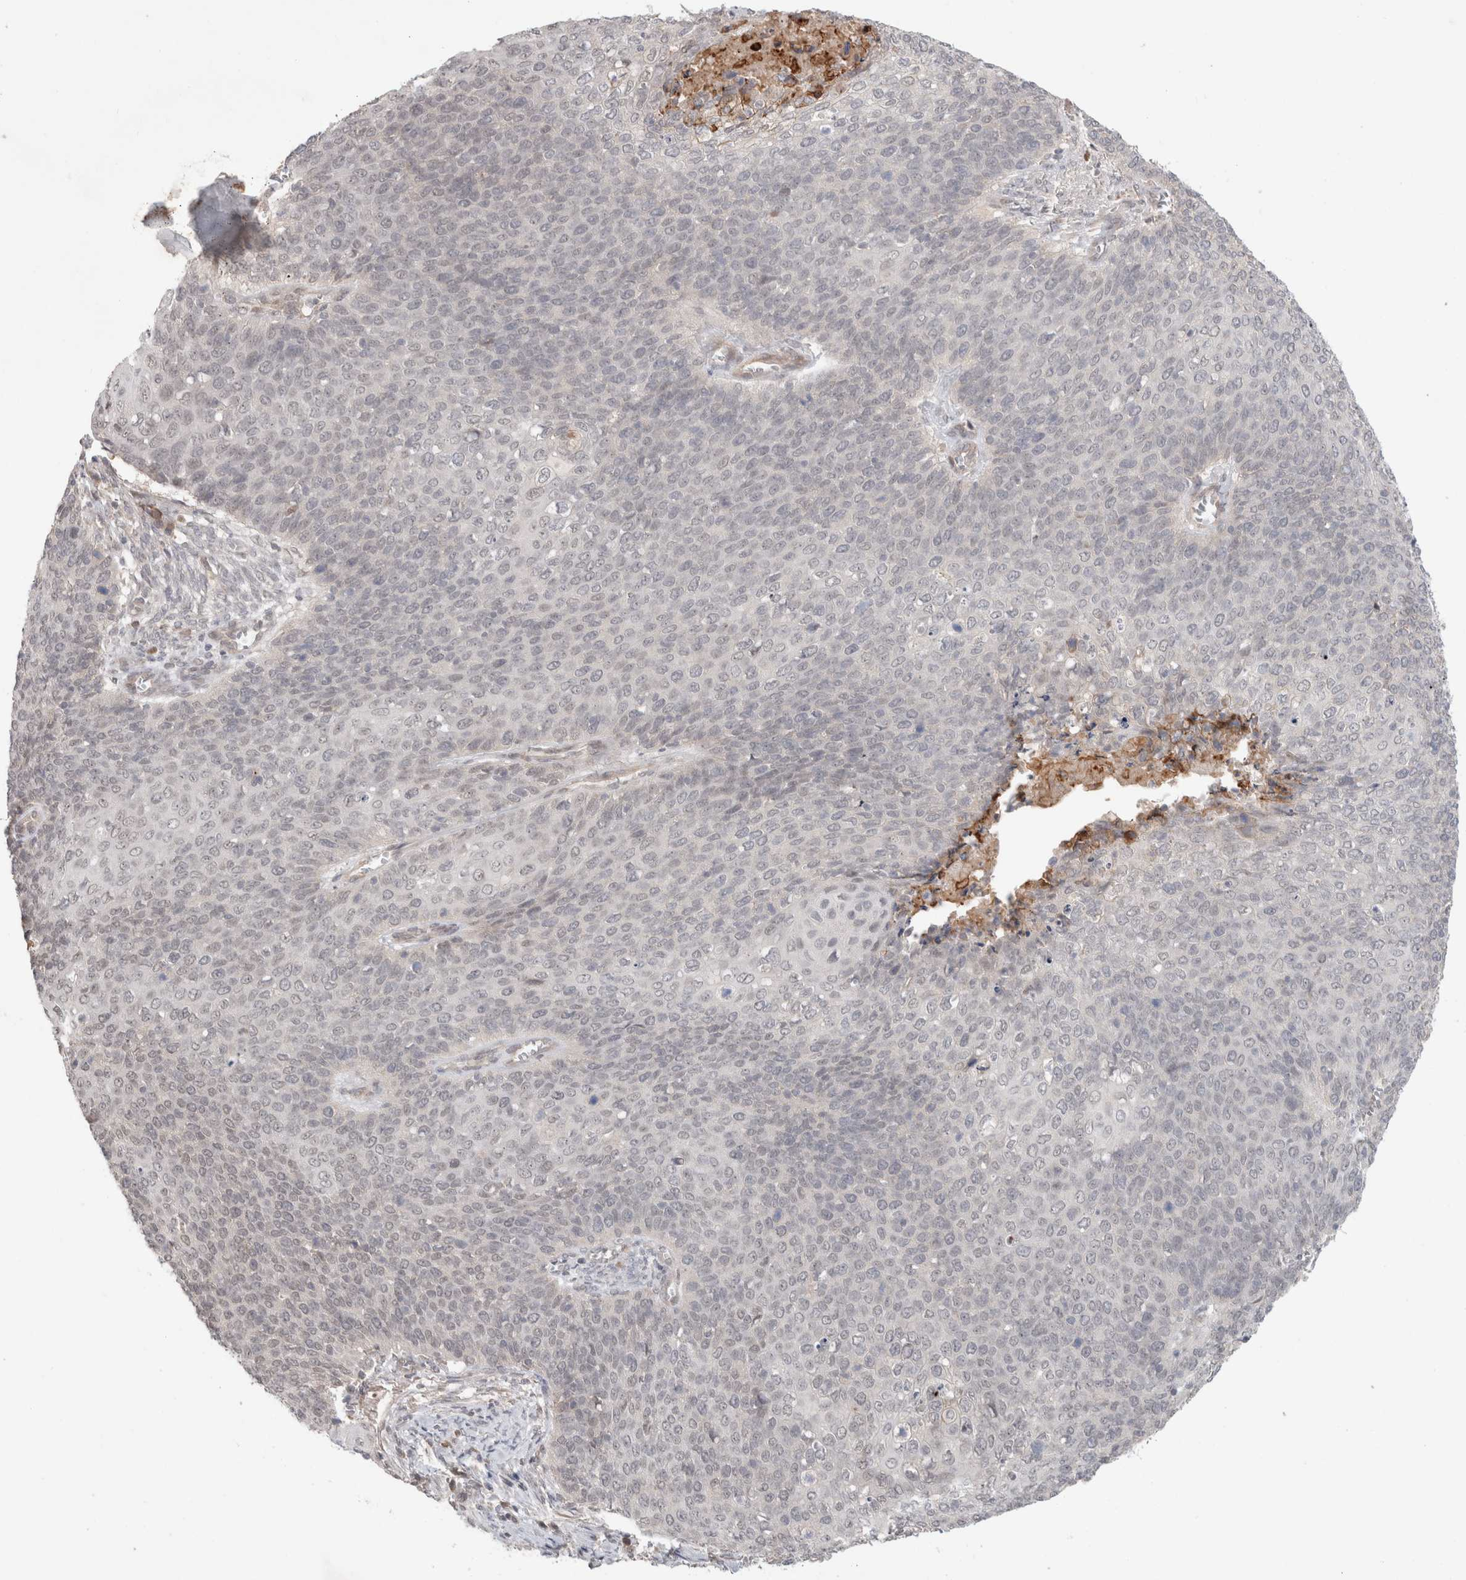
{"staining": {"intensity": "negative", "quantity": "none", "location": "none"}, "tissue": "cervical cancer", "cell_type": "Tumor cells", "image_type": "cancer", "snomed": [{"axis": "morphology", "description": "Squamous cell carcinoma, NOS"}, {"axis": "topography", "description": "Cervix"}], "caption": "Tumor cells are negative for protein expression in human cervical cancer (squamous cell carcinoma).", "gene": "SYDE2", "patient": {"sex": "female", "age": 39}}